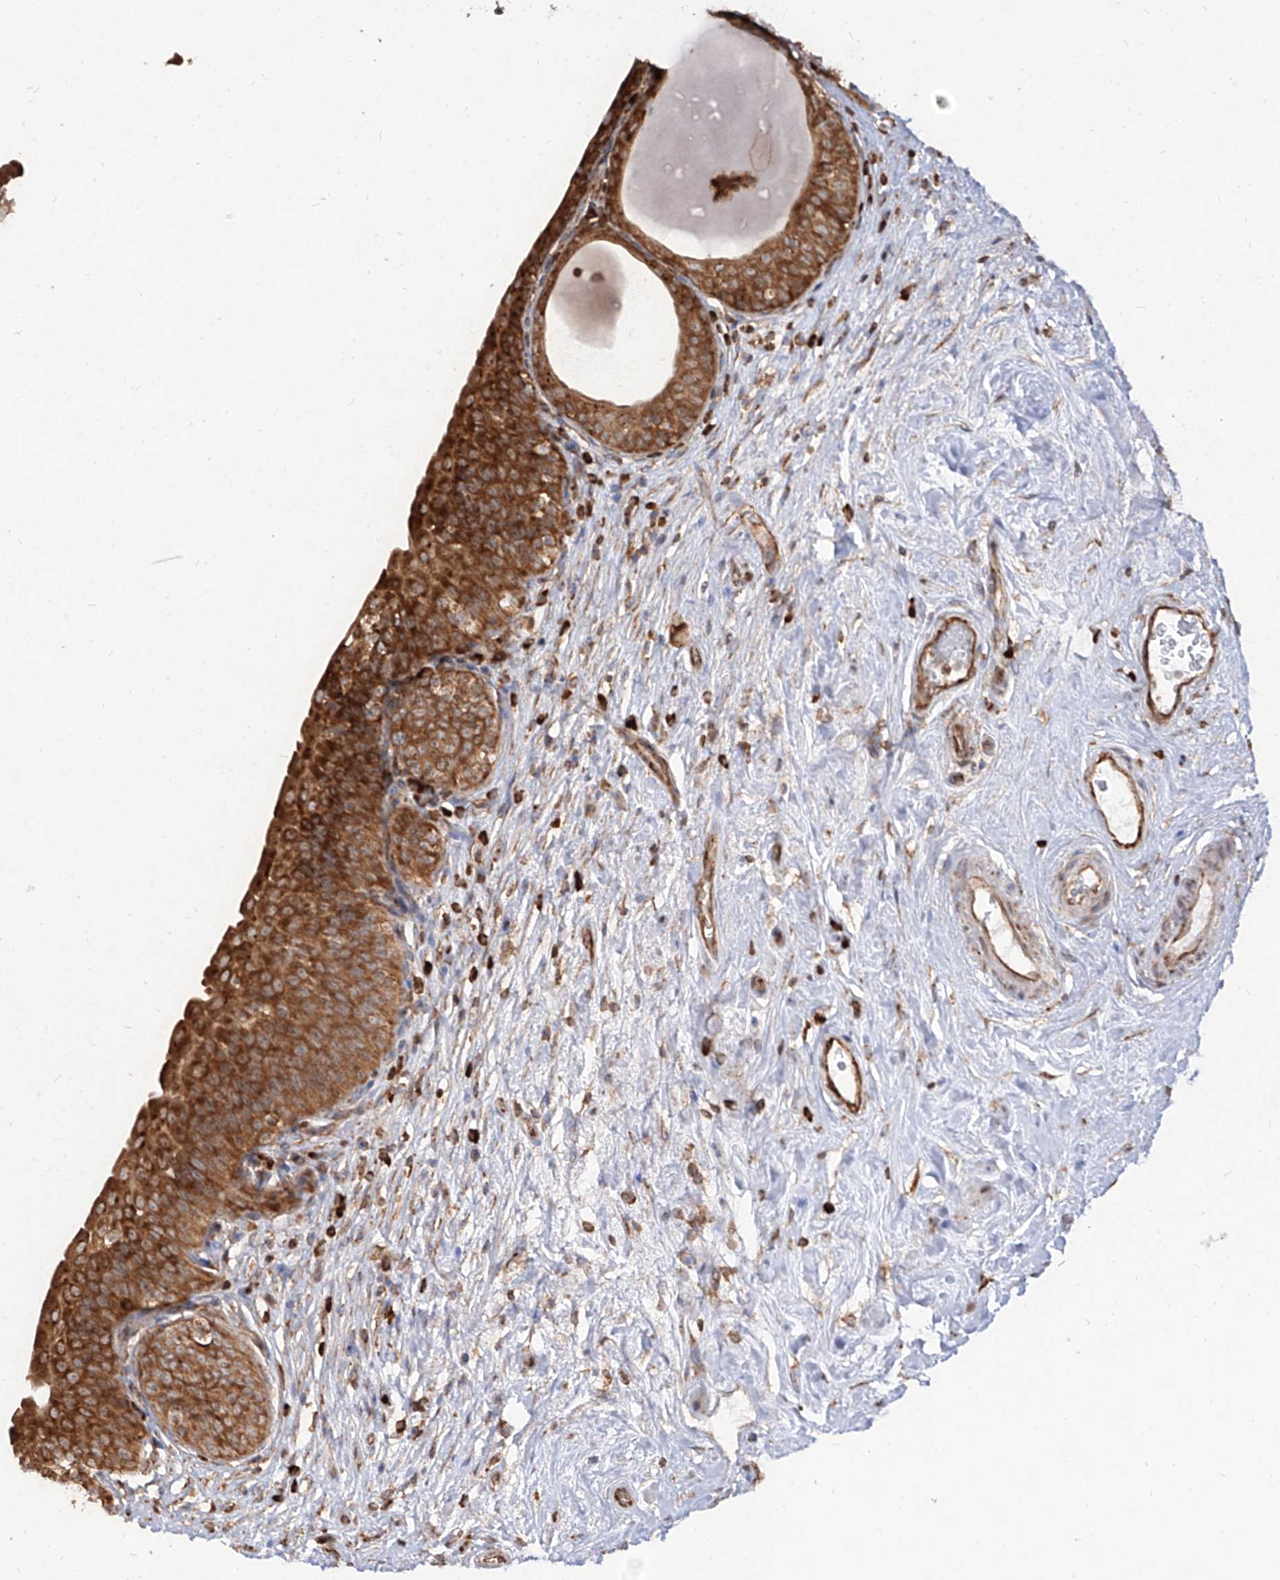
{"staining": {"intensity": "strong", "quantity": ">75%", "location": "cytoplasmic/membranous"}, "tissue": "urinary bladder", "cell_type": "Urothelial cells", "image_type": "normal", "snomed": [{"axis": "morphology", "description": "Normal tissue, NOS"}, {"axis": "topography", "description": "Urinary bladder"}], "caption": "This histopathology image shows immunohistochemistry staining of unremarkable urinary bladder, with high strong cytoplasmic/membranous positivity in about >75% of urothelial cells.", "gene": "RPS25", "patient": {"sex": "male", "age": 83}}